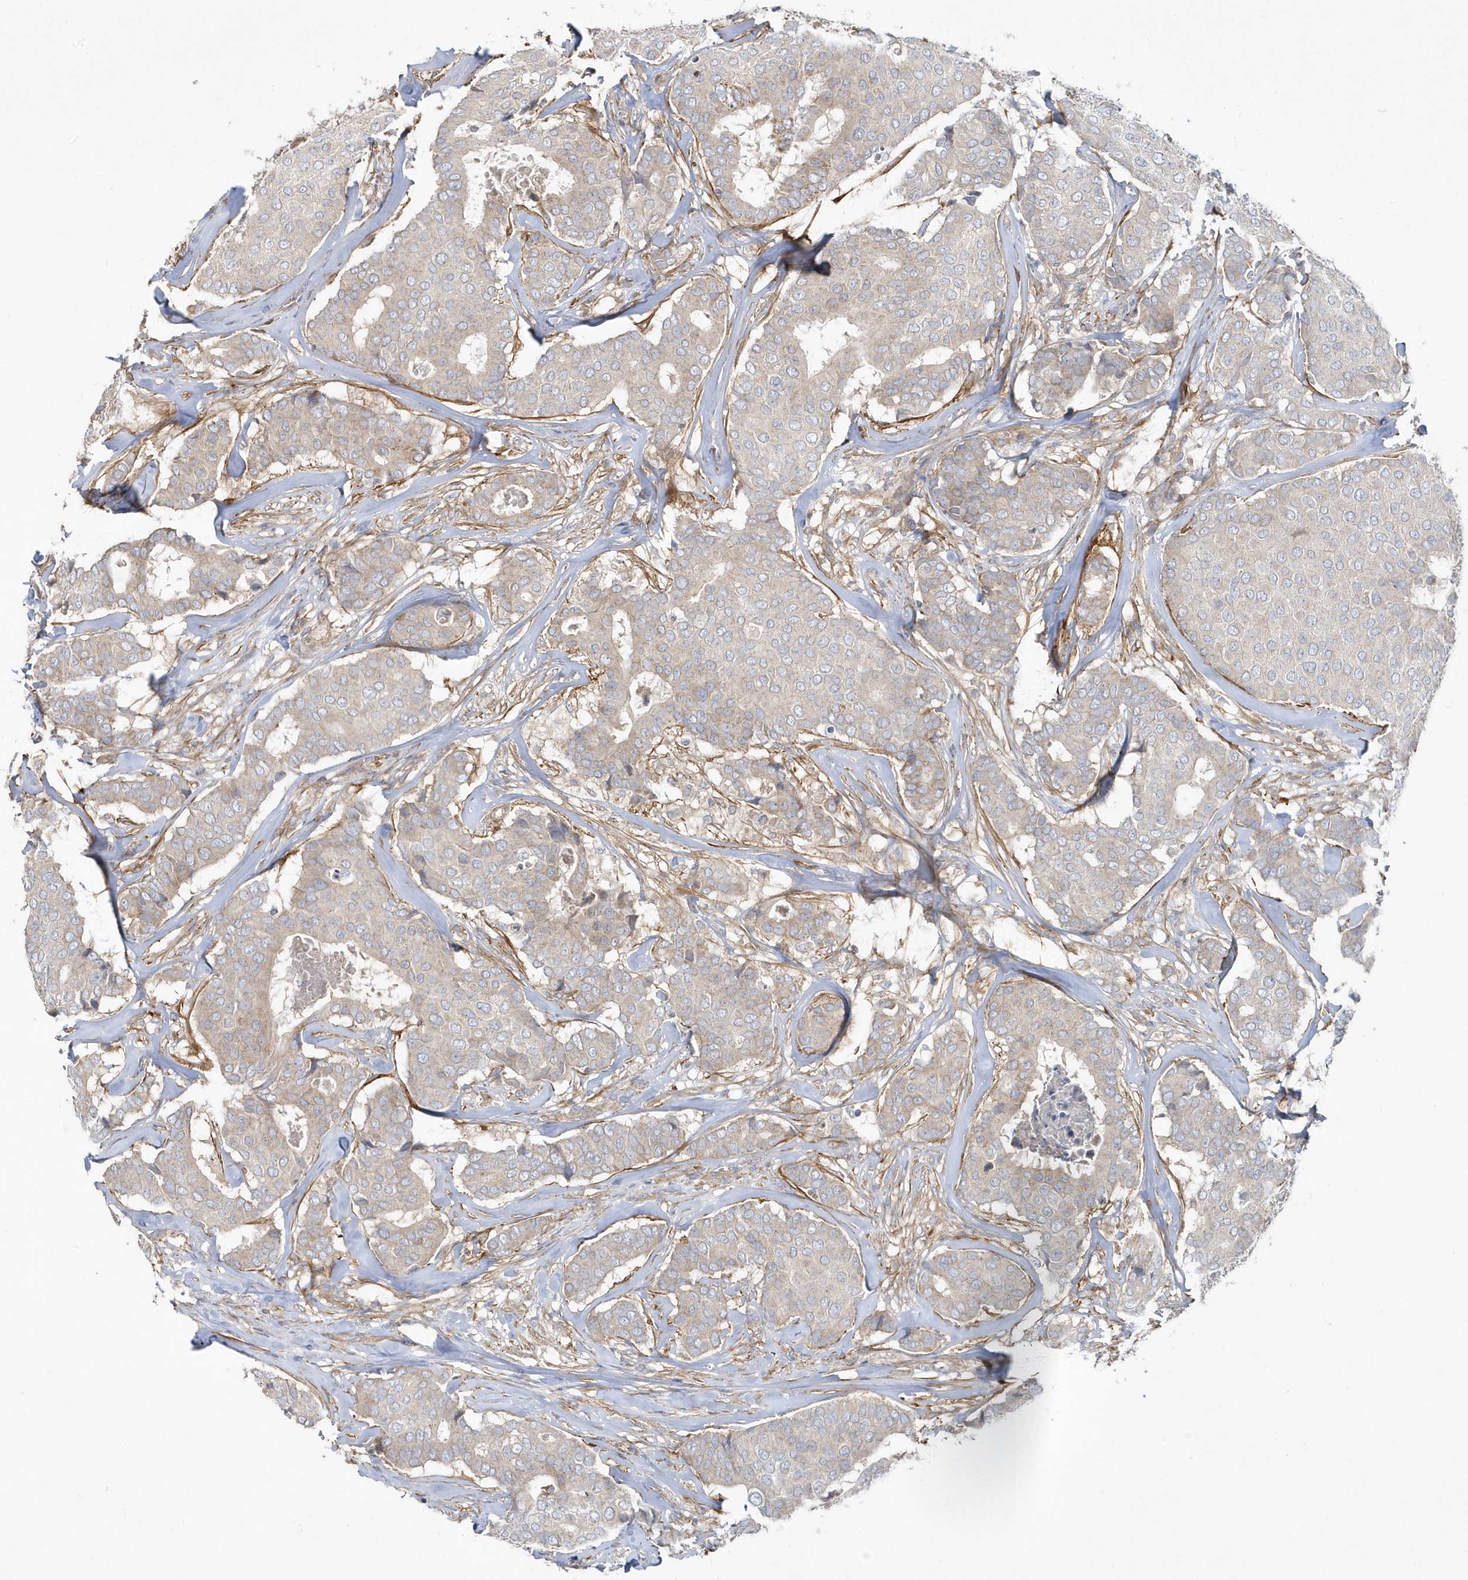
{"staining": {"intensity": "weak", "quantity": "<25%", "location": "cytoplasmic/membranous"}, "tissue": "breast cancer", "cell_type": "Tumor cells", "image_type": "cancer", "snomed": [{"axis": "morphology", "description": "Duct carcinoma"}, {"axis": "topography", "description": "Breast"}], "caption": "IHC histopathology image of neoplastic tissue: breast cancer (invasive ductal carcinoma) stained with DAB displays no significant protein expression in tumor cells.", "gene": "LEXM", "patient": {"sex": "female", "age": 75}}